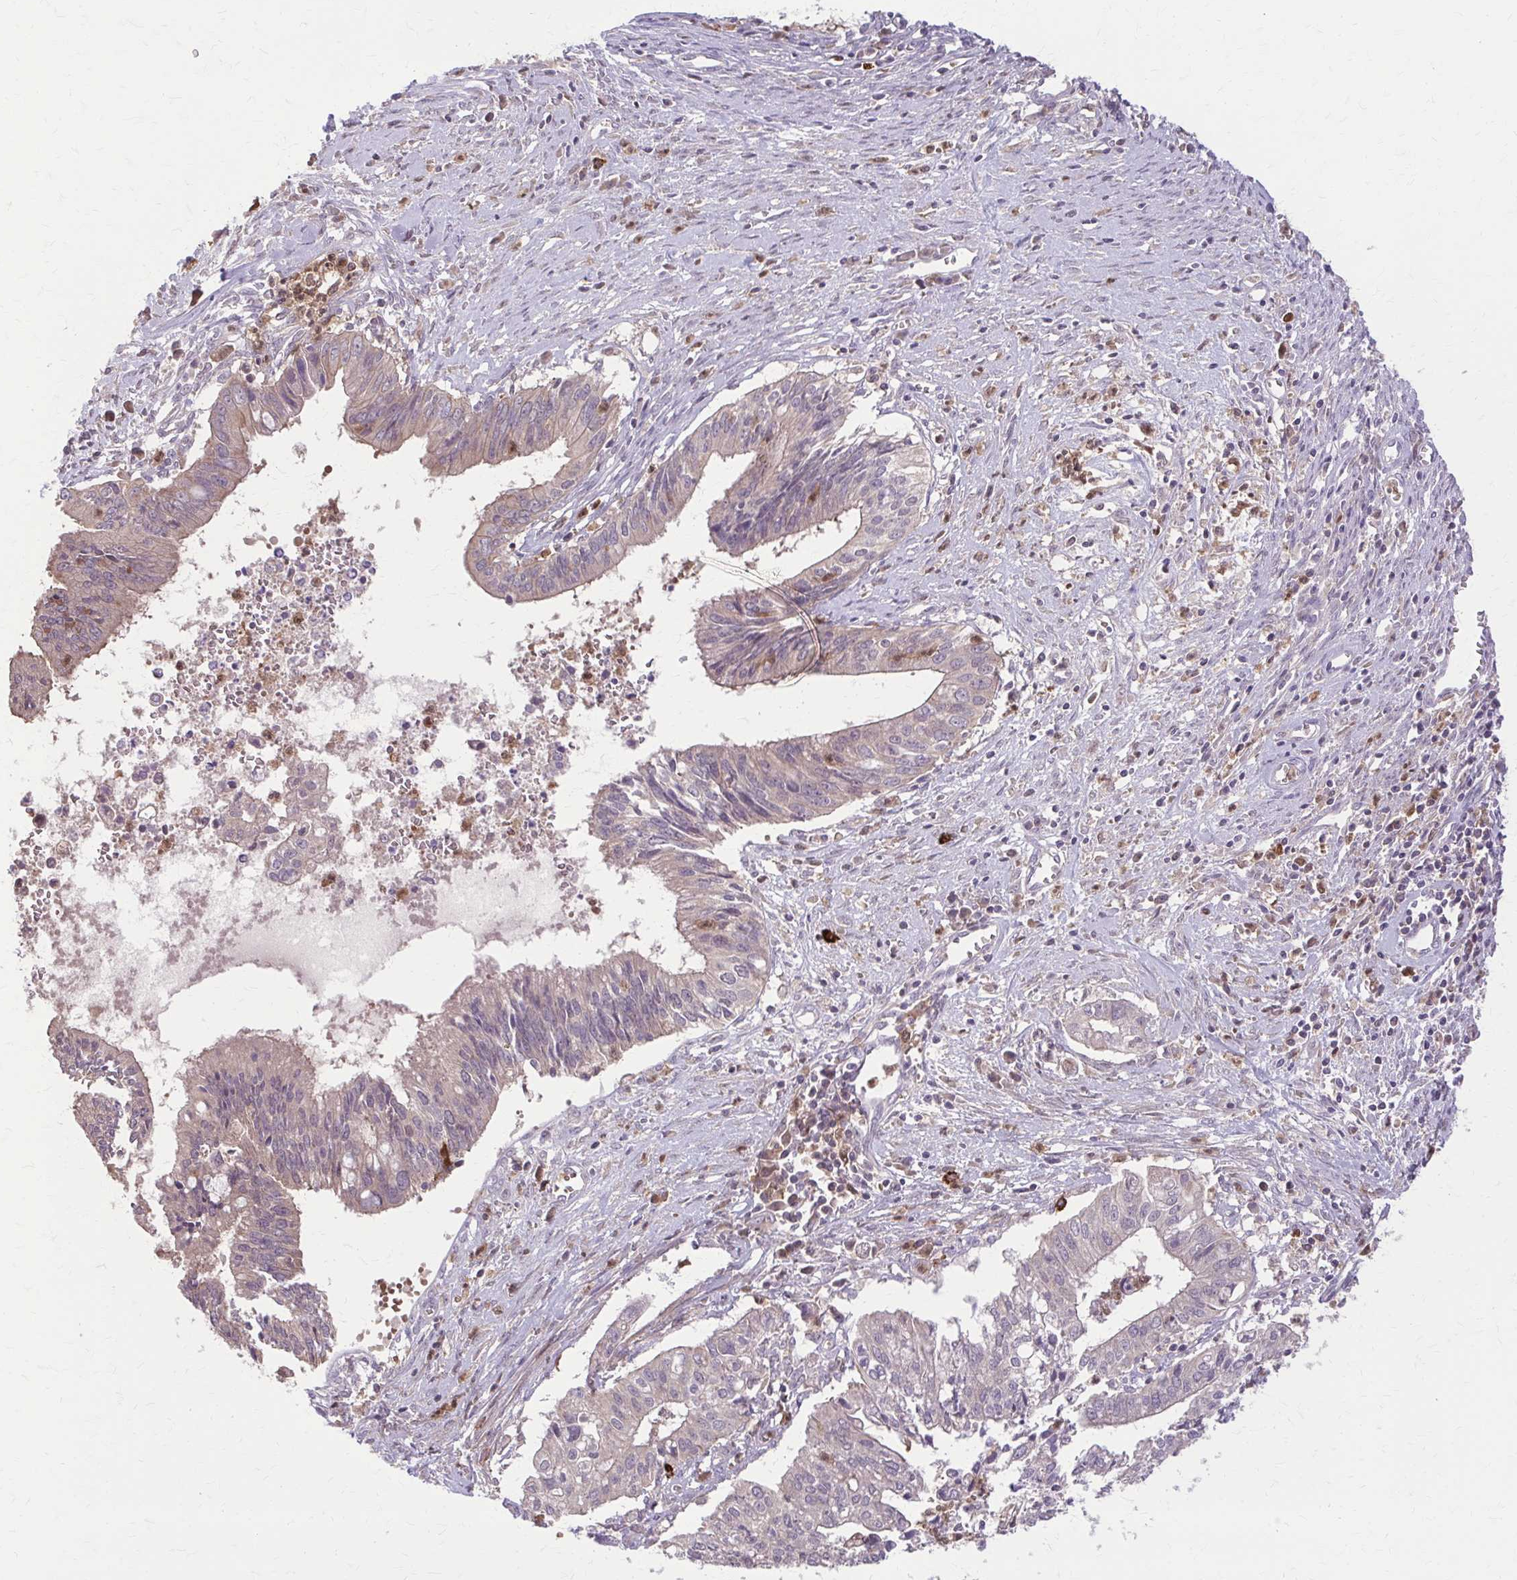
{"staining": {"intensity": "weak", "quantity": "25%-75%", "location": "cytoplasmic/membranous"}, "tissue": "cervical cancer", "cell_type": "Tumor cells", "image_type": "cancer", "snomed": [{"axis": "morphology", "description": "Adenocarcinoma, NOS"}, {"axis": "topography", "description": "Cervix"}], "caption": "Protein expression analysis of adenocarcinoma (cervical) displays weak cytoplasmic/membranous expression in about 25%-75% of tumor cells.", "gene": "NRBF2", "patient": {"sex": "female", "age": 44}}